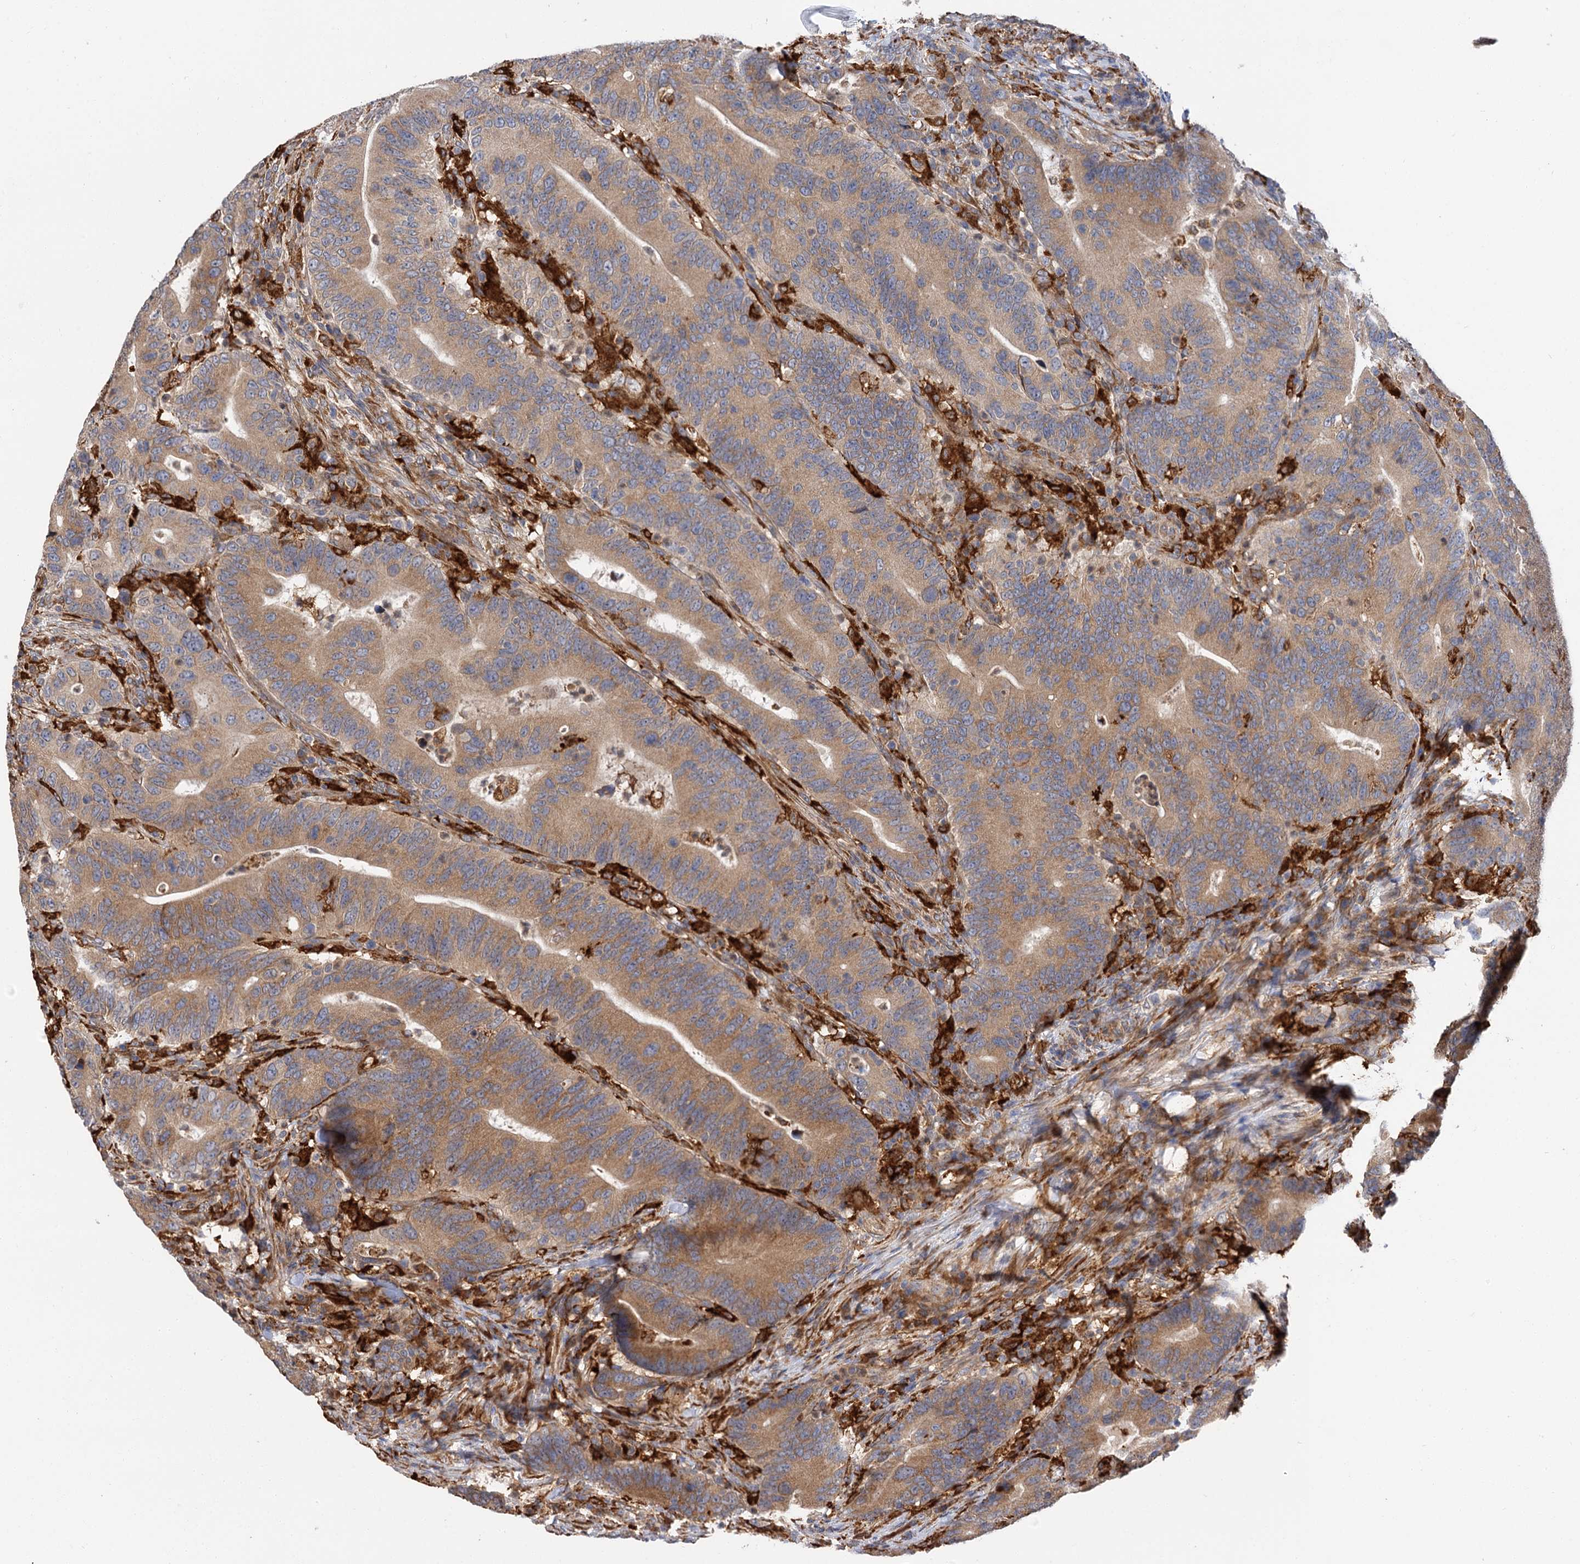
{"staining": {"intensity": "moderate", "quantity": ">75%", "location": "cytoplasmic/membranous"}, "tissue": "colorectal cancer", "cell_type": "Tumor cells", "image_type": "cancer", "snomed": [{"axis": "morphology", "description": "Adenocarcinoma, NOS"}, {"axis": "topography", "description": "Colon"}], "caption": "Immunohistochemical staining of colorectal adenocarcinoma reveals medium levels of moderate cytoplasmic/membranous protein expression in about >75% of tumor cells. The protein of interest is shown in brown color, while the nuclei are stained blue.", "gene": "PPIP5K2", "patient": {"sex": "female", "age": 66}}